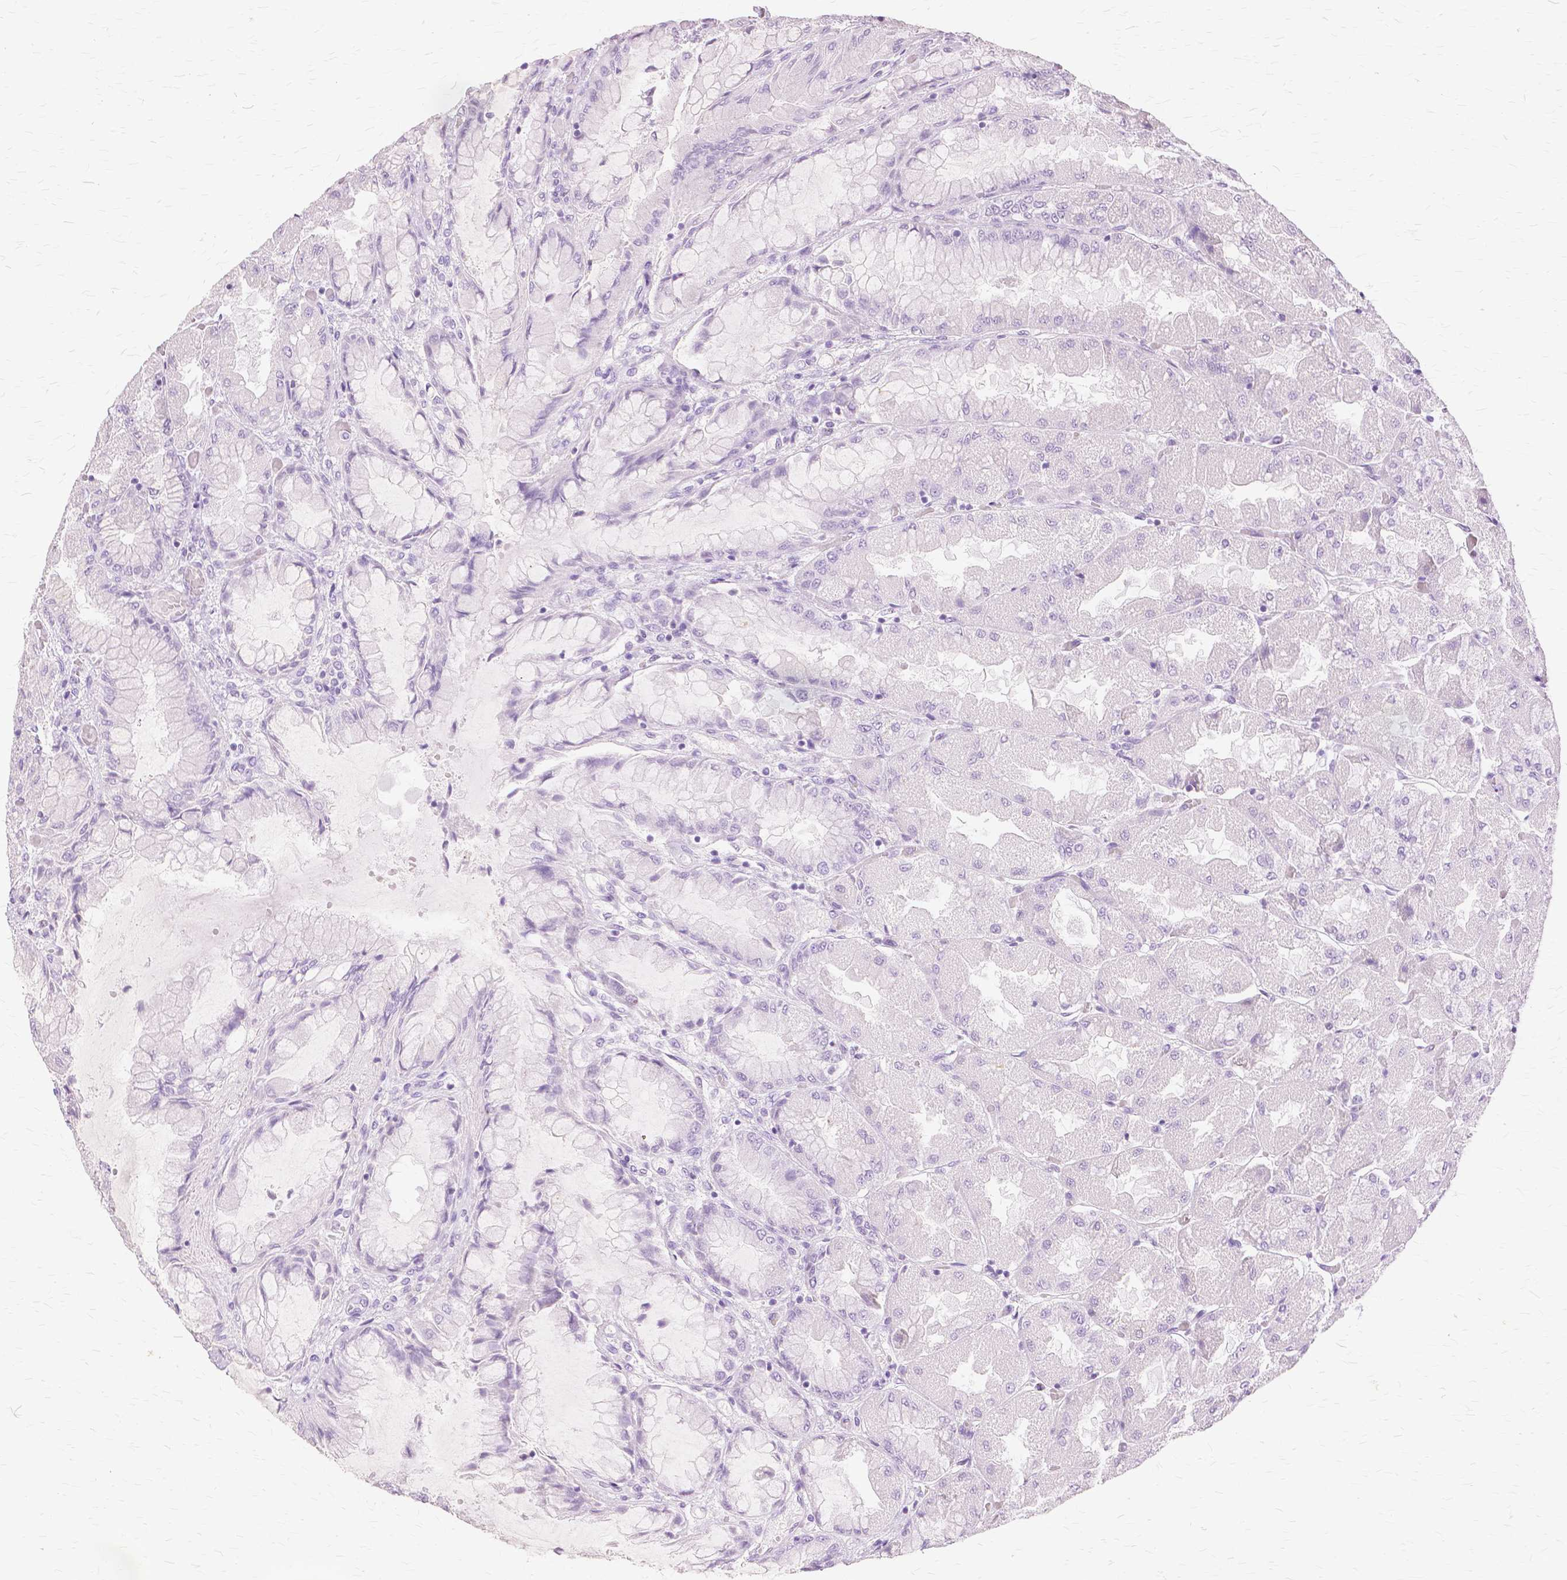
{"staining": {"intensity": "negative", "quantity": "none", "location": "none"}, "tissue": "stomach", "cell_type": "Glandular cells", "image_type": "normal", "snomed": [{"axis": "morphology", "description": "Normal tissue, NOS"}, {"axis": "topography", "description": "Stomach"}], "caption": "A histopathology image of stomach stained for a protein exhibits no brown staining in glandular cells. (Stains: DAB (3,3'-diaminobenzidine) IHC with hematoxylin counter stain, Microscopy: brightfield microscopy at high magnification).", "gene": "TGM1", "patient": {"sex": "female", "age": 61}}